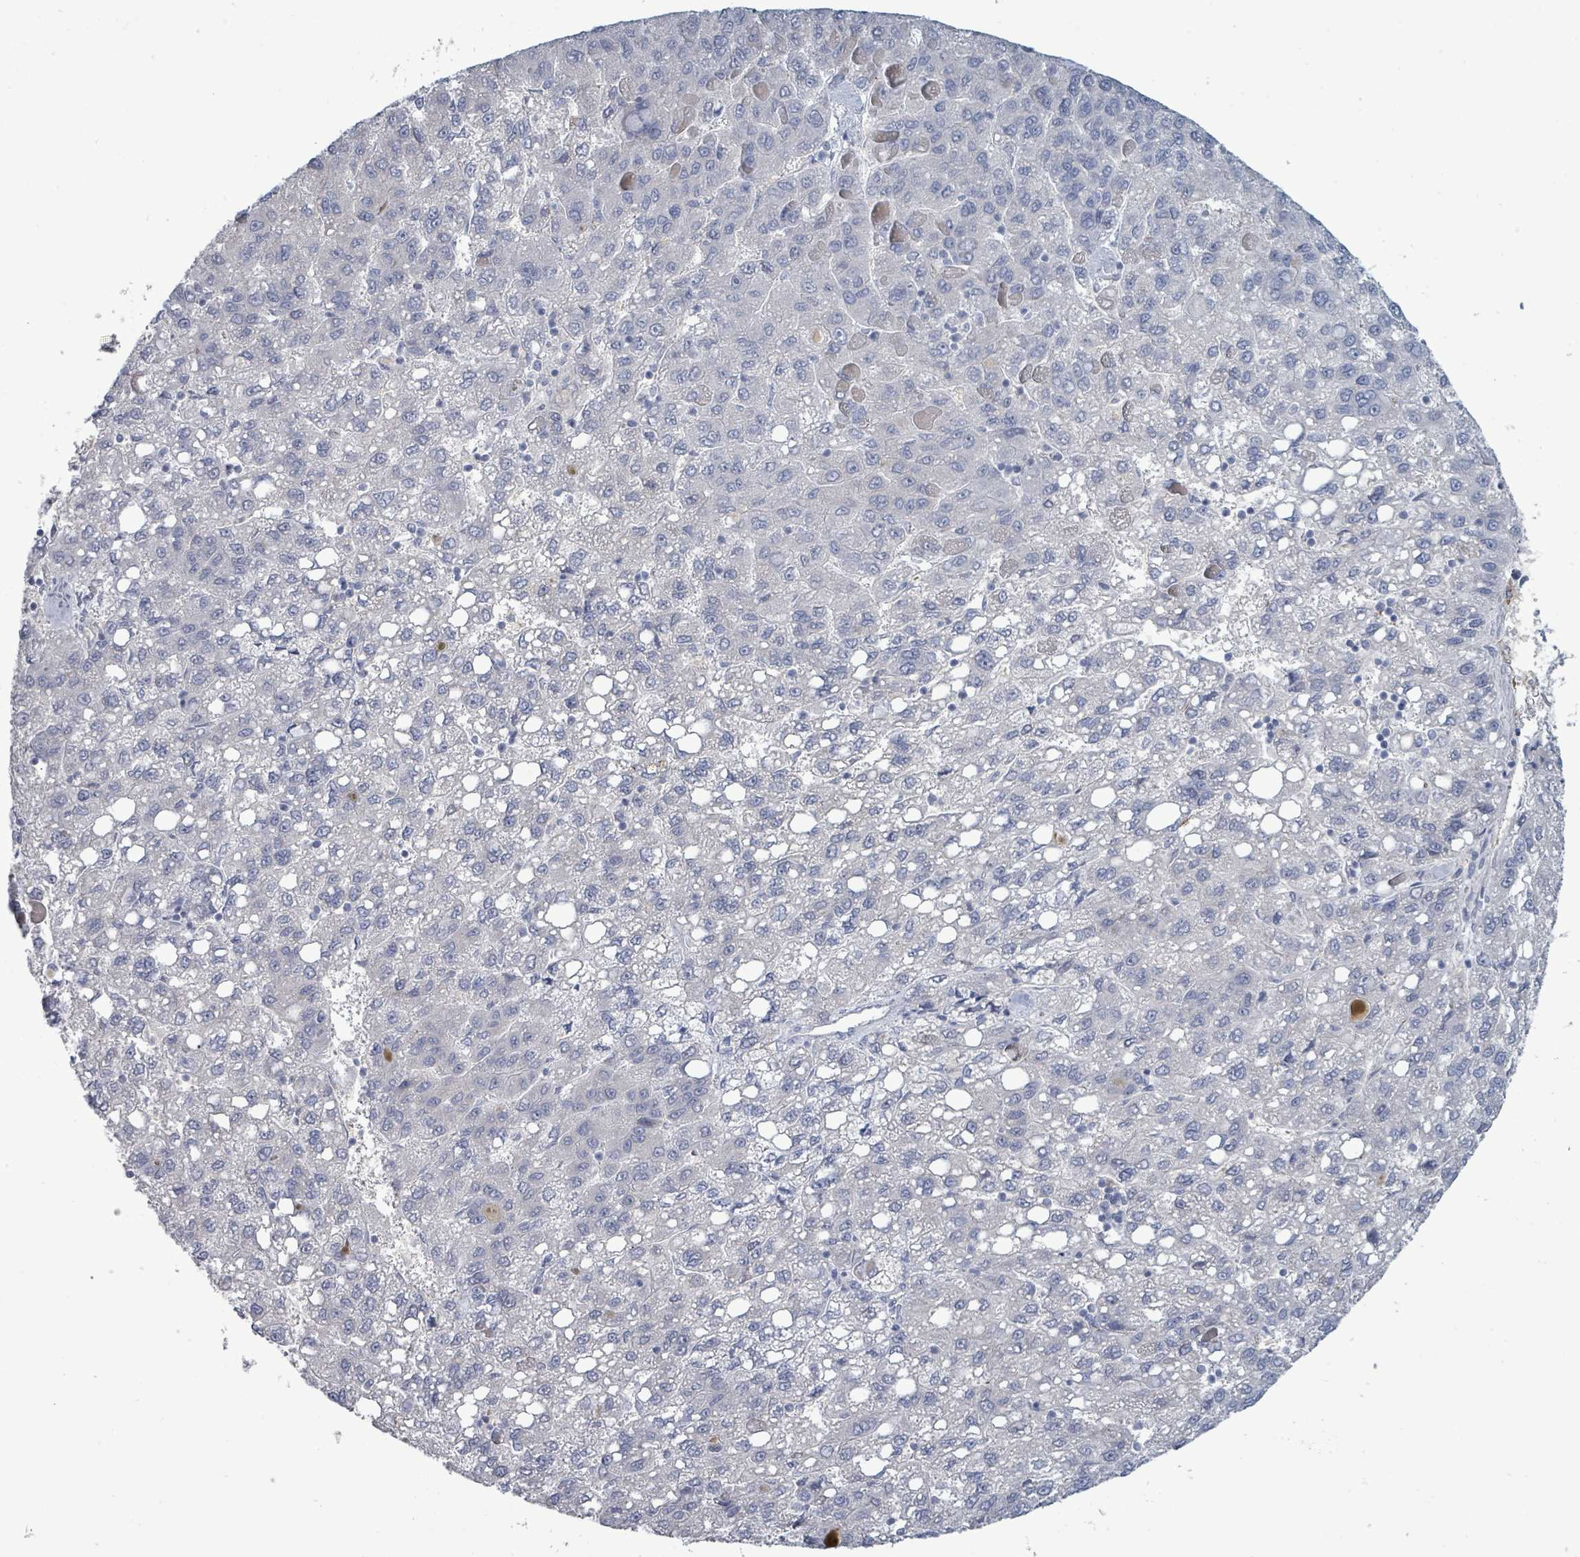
{"staining": {"intensity": "negative", "quantity": "none", "location": "none"}, "tissue": "liver cancer", "cell_type": "Tumor cells", "image_type": "cancer", "snomed": [{"axis": "morphology", "description": "Carcinoma, Hepatocellular, NOS"}, {"axis": "topography", "description": "Liver"}], "caption": "There is no significant expression in tumor cells of liver cancer (hepatocellular carcinoma). (Brightfield microscopy of DAB immunohistochemistry at high magnification).", "gene": "NDST2", "patient": {"sex": "female", "age": 82}}